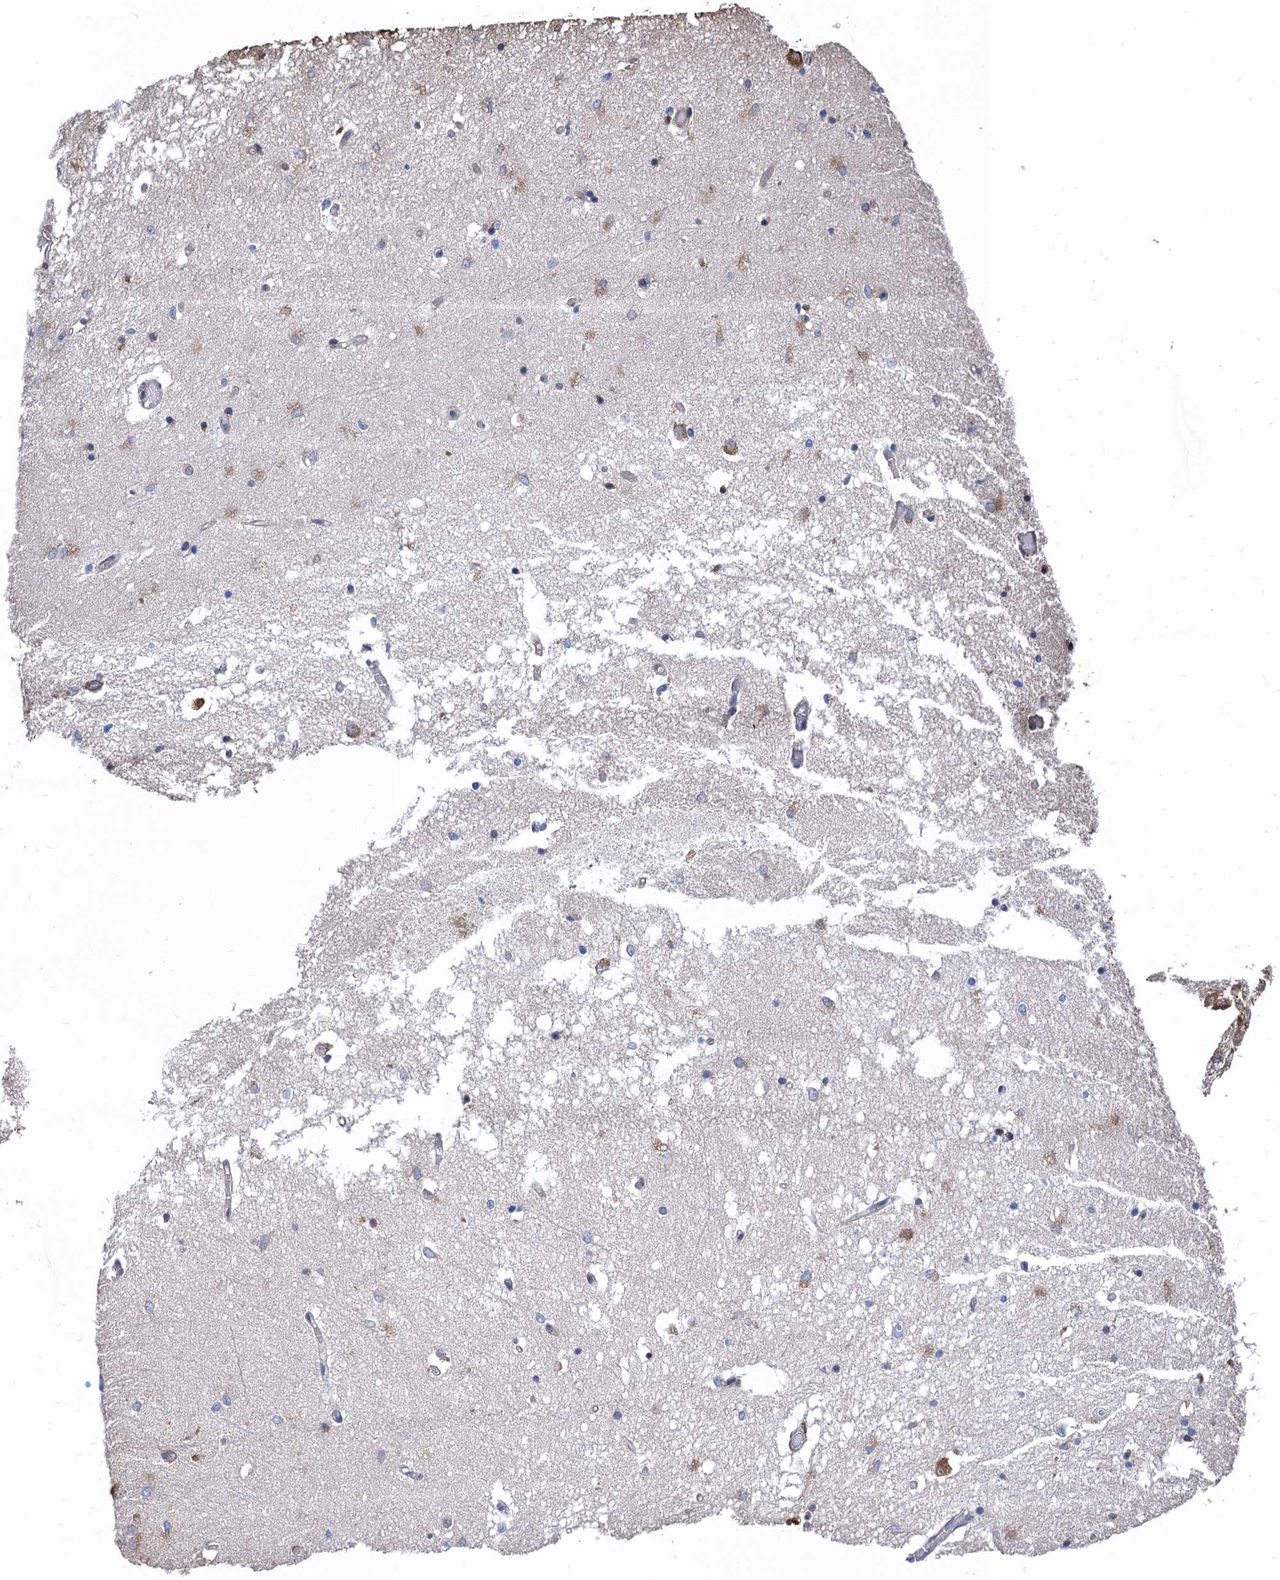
{"staining": {"intensity": "weak", "quantity": "25%-75%", "location": "cytoplasmic/membranous"}, "tissue": "hippocampus", "cell_type": "Glial cells", "image_type": "normal", "snomed": [{"axis": "morphology", "description": "Normal tissue, NOS"}, {"axis": "topography", "description": "Hippocampus"}], "caption": "Glial cells reveal low levels of weak cytoplasmic/membranous positivity in about 25%-75% of cells in normal hippocampus. (Stains: DAB (3,3'-diaminobenzidine) in brown, nuclei in blue, Microscopy: brightfield microscopy at high magnification).", "gene": "CNNM1", "patient": {"sex": "male", "age": 70}}